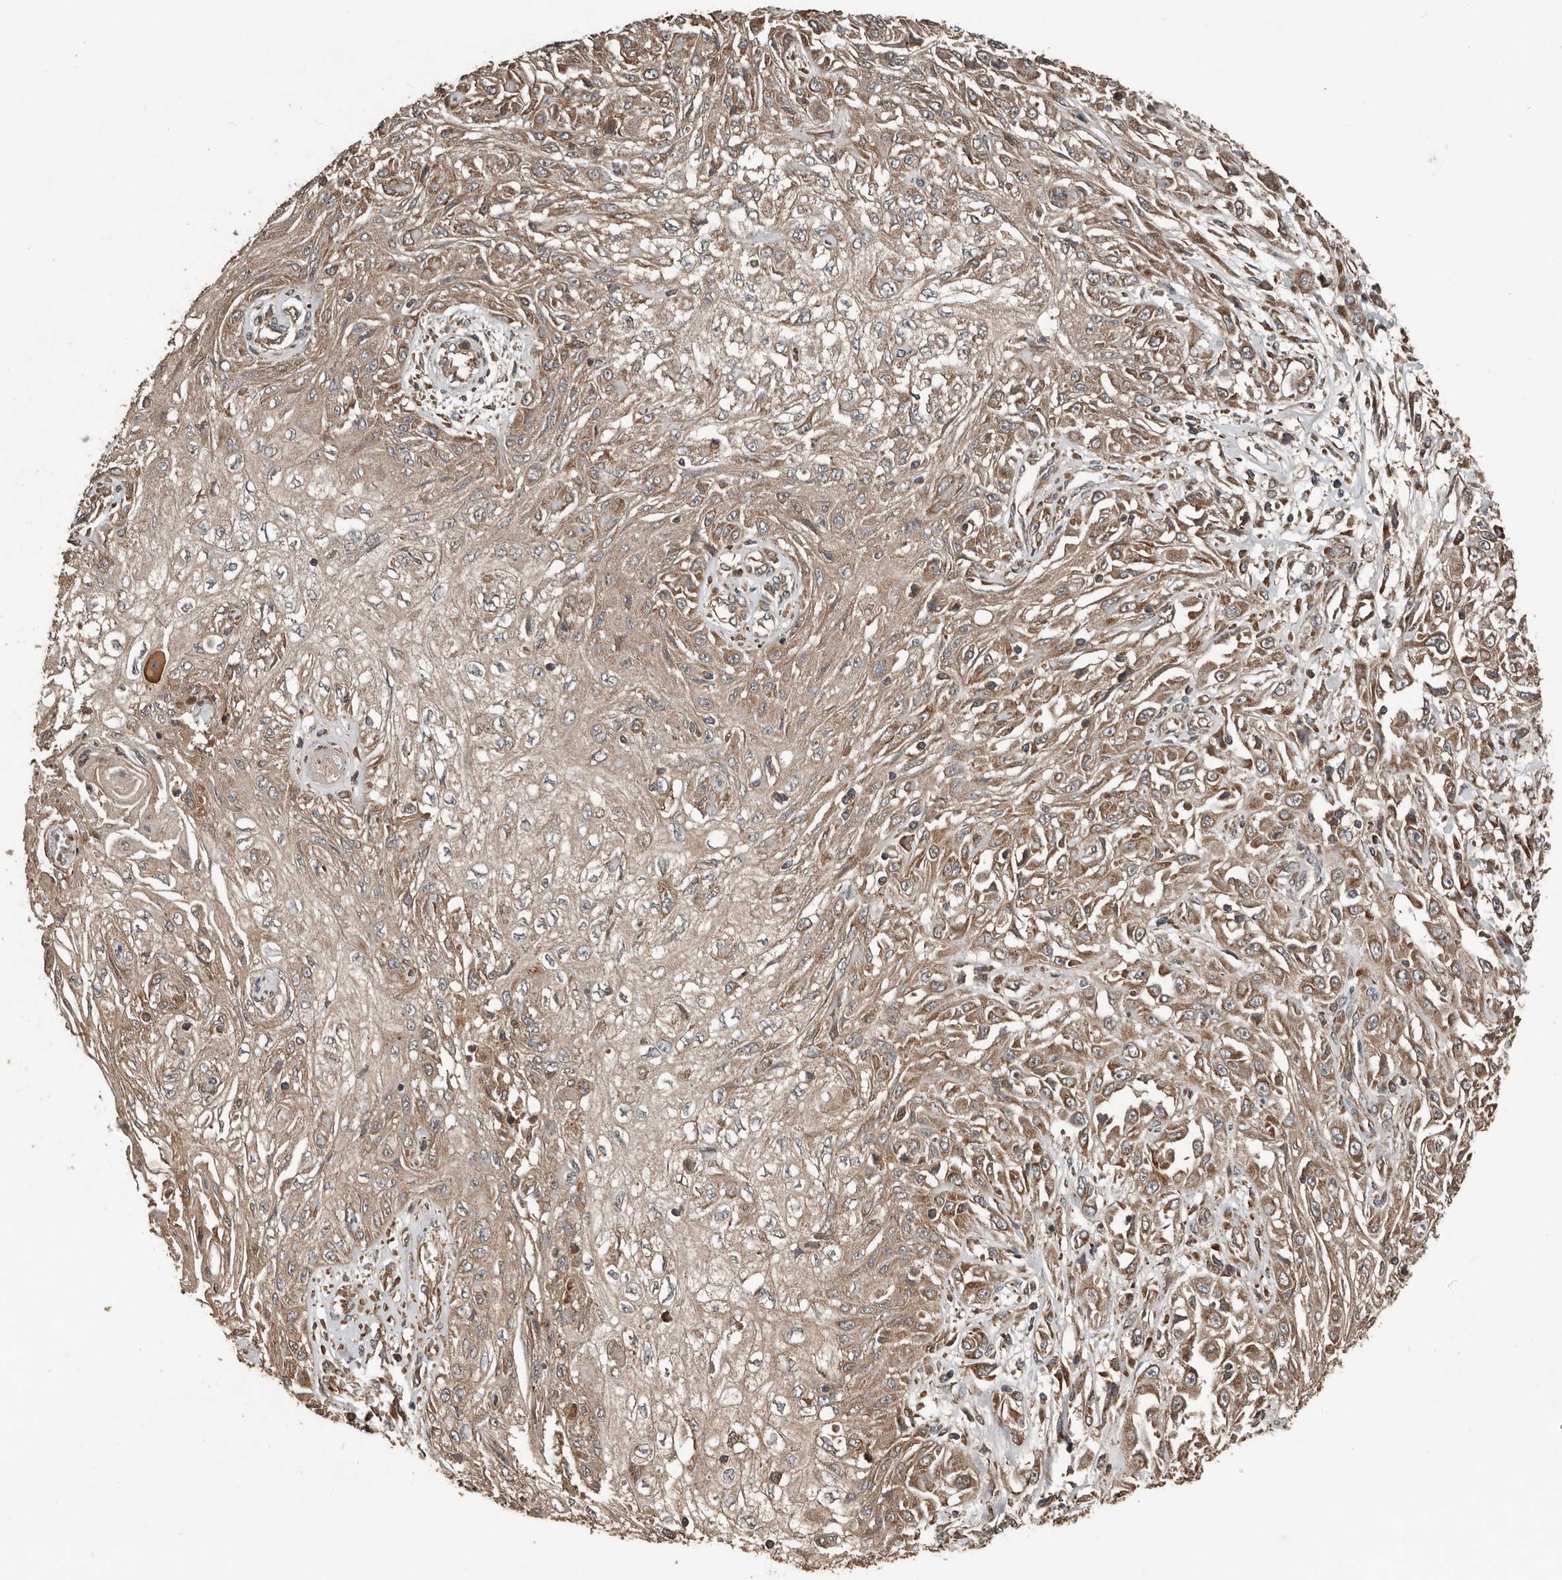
{"staining": {"intensity": "weak", "quantity": ">75%", "location": "cytoplasmic/membranous"}, "tissue": "skin cancer", "cell_type": "Tumor cells", "image_type": "cancer", "snomed": [{"axis": "morphology", "description": "Squamous cell carcinoma, NOS"}, {"axis": "morphology", "description": "Squamous cell carcinoma, metastatic, NOS"}, {"axis": "topography", "description": "Skin"}, {"axis": "topography", "description": "Lymph node"}], "caption": "This histopathology image exhibits immunohistochemistry (IHC) staining of human skin cancer (squamous cell carcinoma), with low weak cytoplasmic/membranous positivity in about >75% of tumor cells.", "gene": "RNF207", "patient": {"sex": "male", "age": 75}}